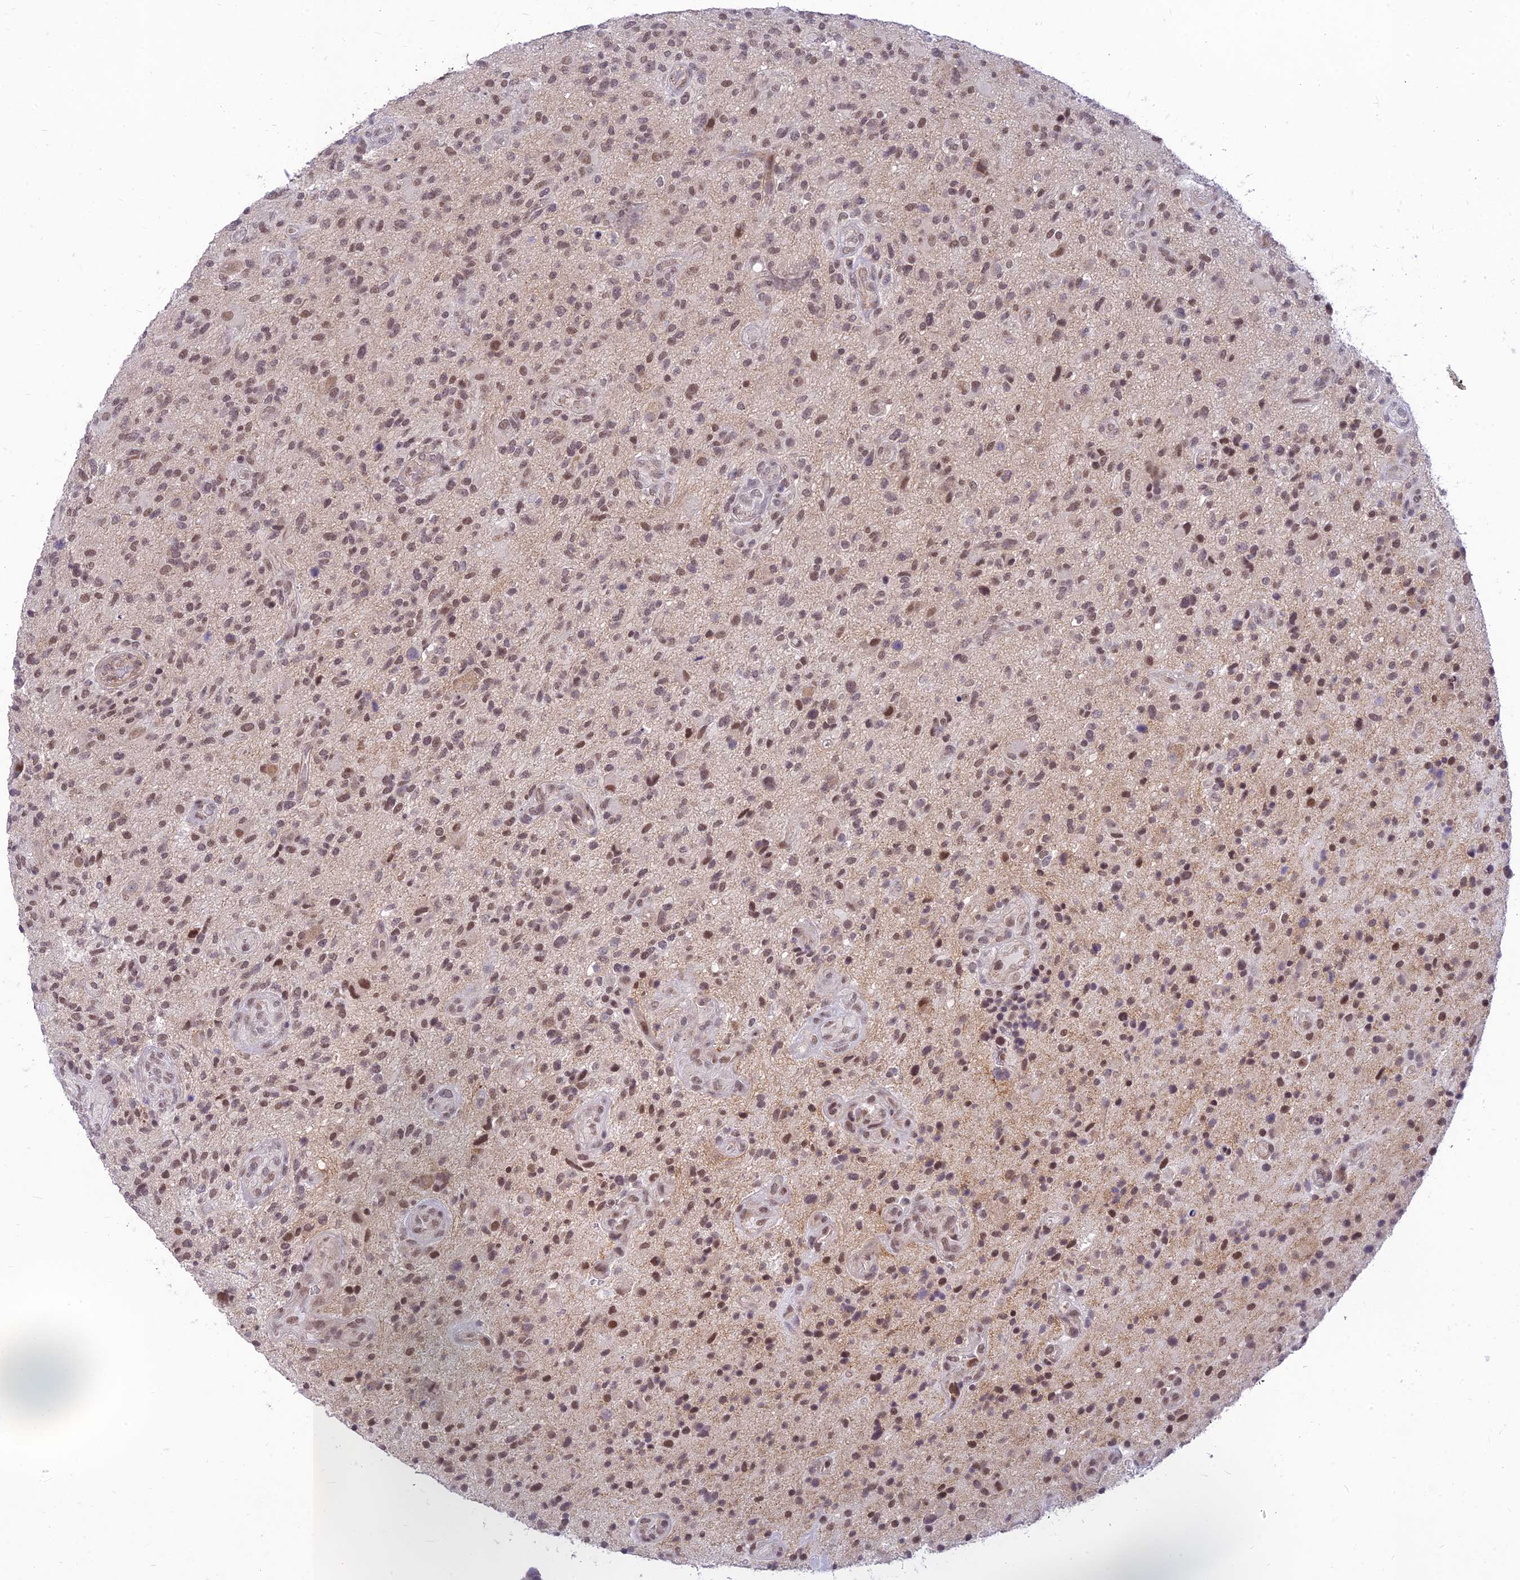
{"staining": {"intensity": "moderate", "quantity": ">75%", "location": "nuclear"}, "tissue": "glioma", "cell_type": "Tumor cells", "image_type": "cancer", "snomed": [{"axis": "morphology", "description": "Glioma, malignant, High grade"}, {"axis": "topography", "description": "Brain"}], "caption": "Immunohistochemical staining of human glioma demonstrates medium levels of moderate nuclear protein positivity in approximately >75% of tumor cells. (IHC, brightfield microscopy, high magnification).", "gene": "MICOS13", "patient": {"sex": "male", "age": 47}}